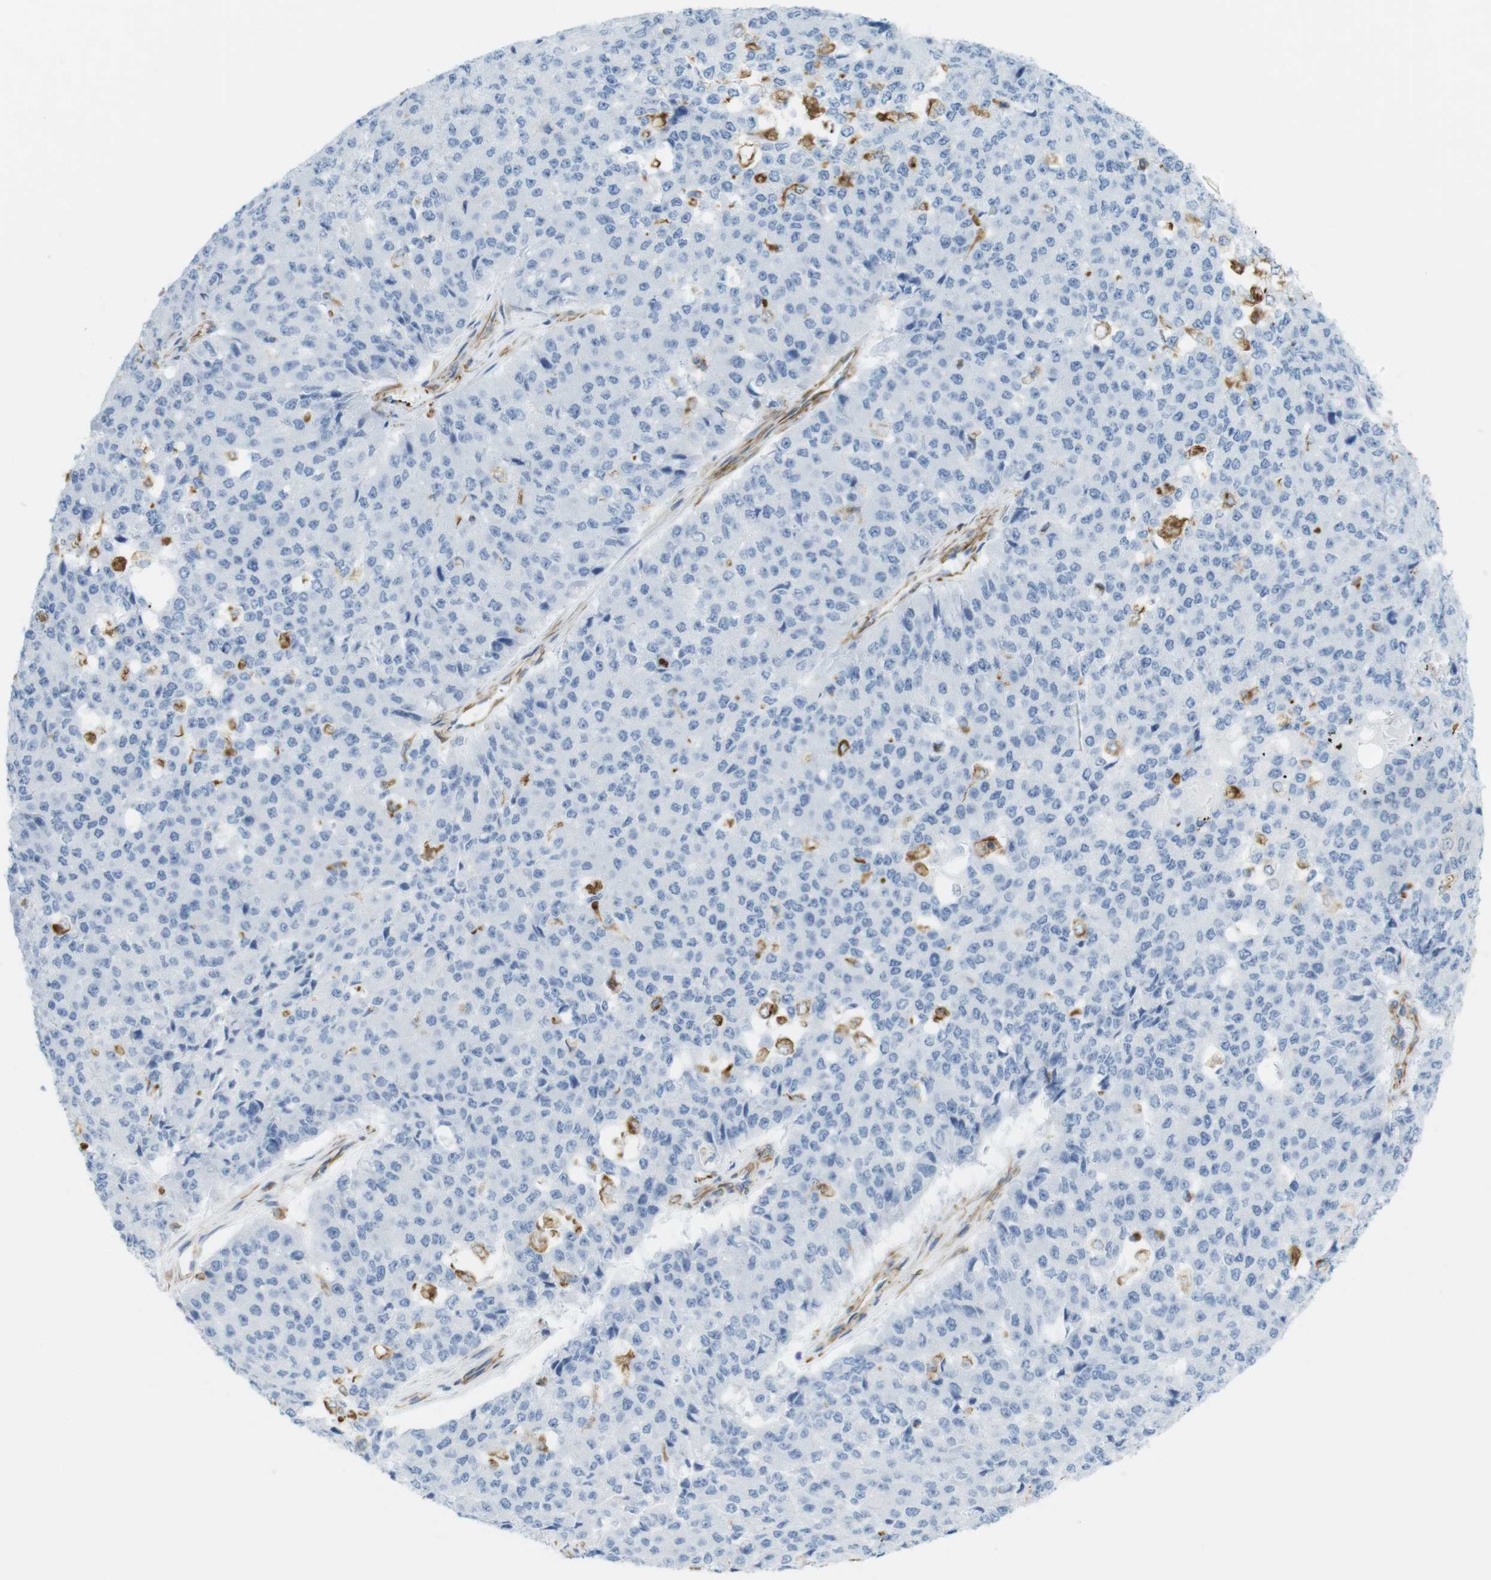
{"staining": {"intensity": "negative", "quantity": "none", "location": "none"}, "tissue": "pancreatic cancer", "cell_type": "Tumor cells", "image_type": "cancer", "snomed": [{"axis": "morphology", "description": "Adenocarcinoma, NOS"}, {"axis": "topography", "description": "Pancreas"}], "caption": "Tumor cells show no significant expression in adenocarcinoma (pancreatic). (DAB (3,3'-diaminobenzidine) IHC with hematoxylin counter stain).", "gene": "MS4A10", "patient": {"sex": "male", "age": 50}}